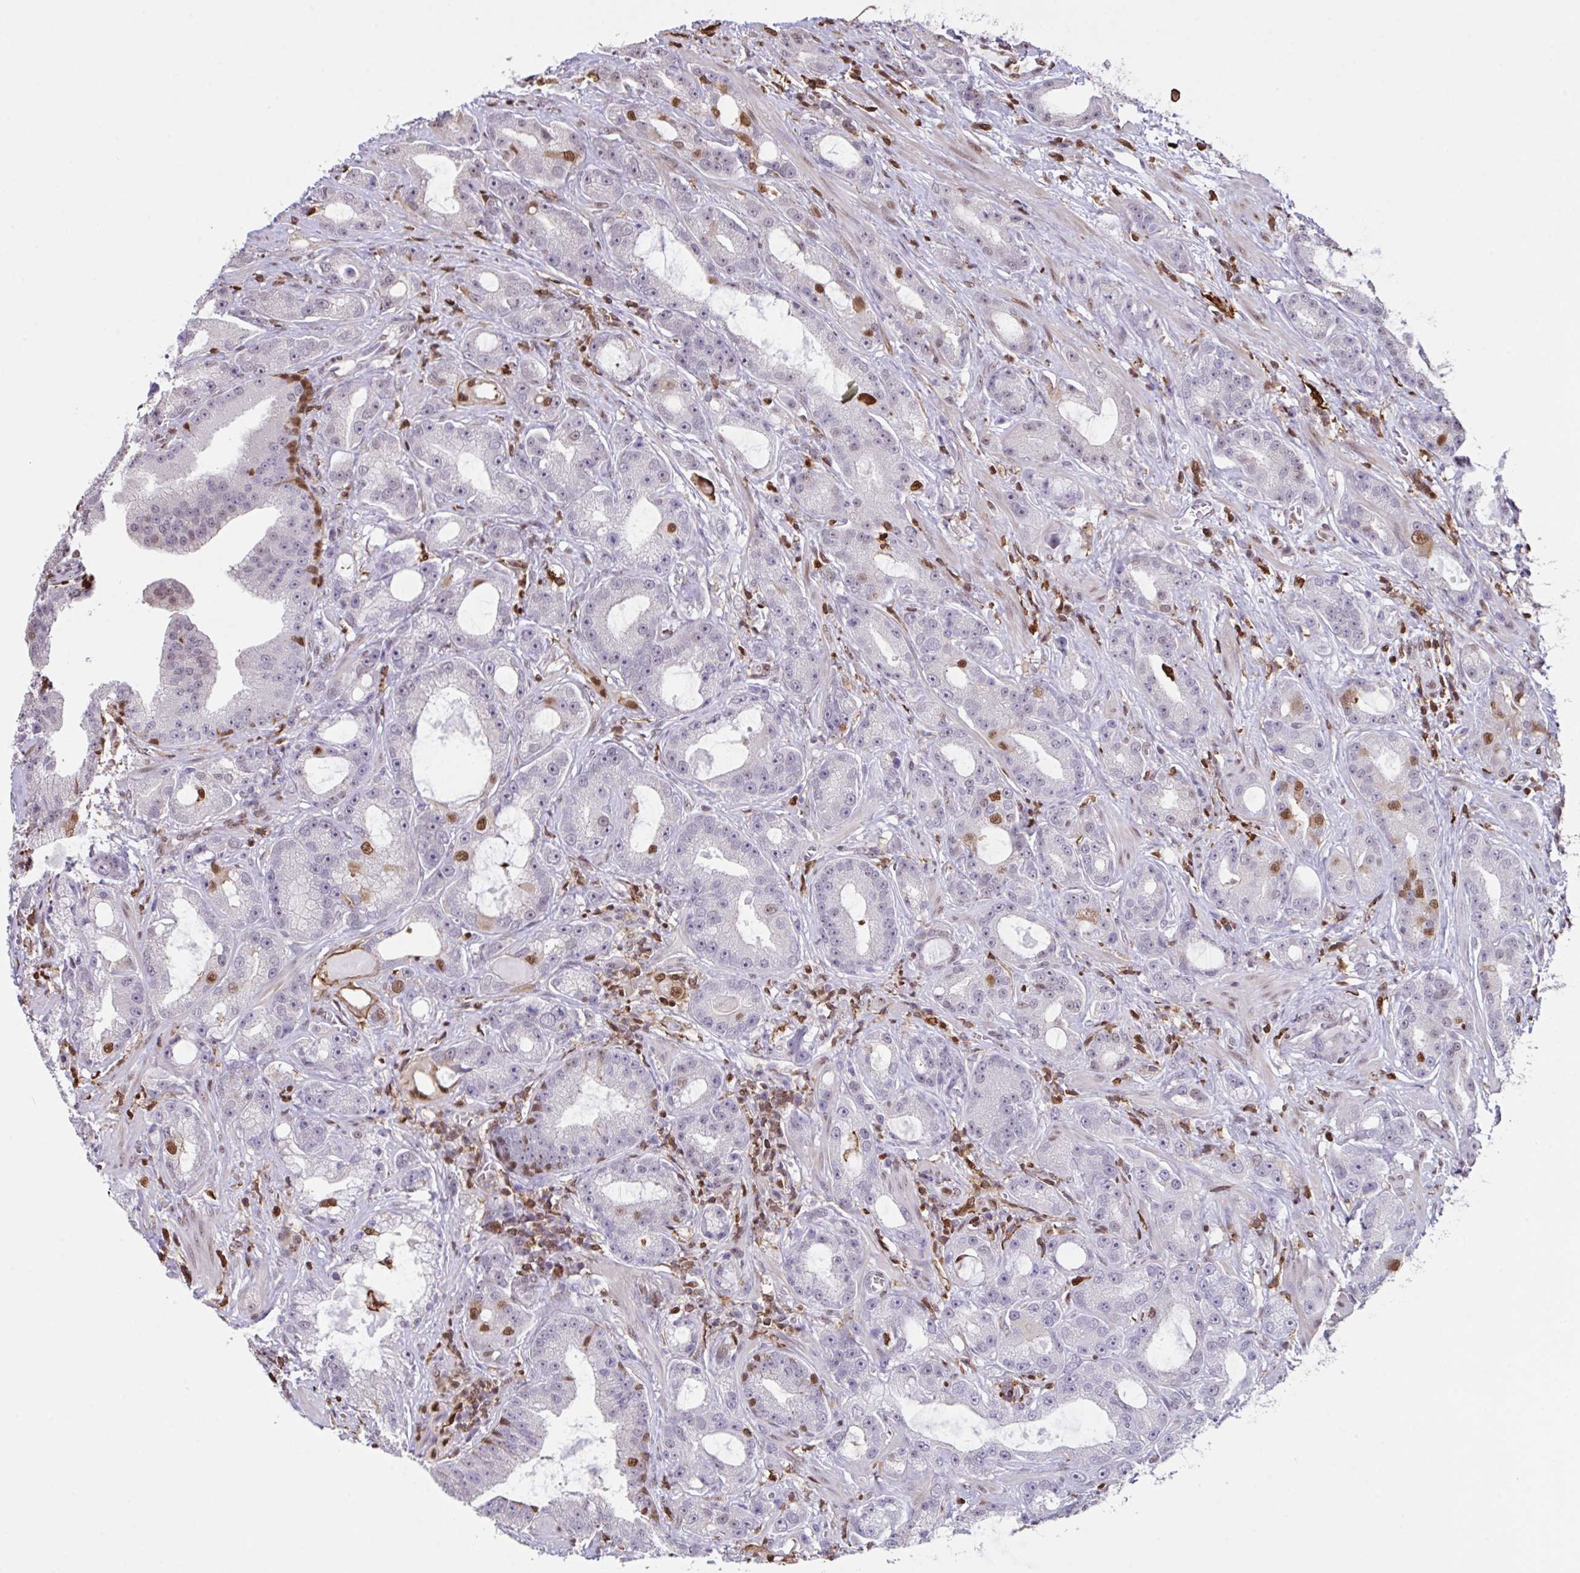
{"staining": {"intensity": "negative", "quantity": "none", "location": "none"}, "tissue": "prostate cancer", "cell_type": "Tumor cells", "image_type": "cancer", "snomed": [{"axis": "morphology", "description": "Adenocarcinoma, High grade"}, {"axis": "topography", "description": "Prostate"}], "caption": "Immunohistochemistry of prostate high-grade adenocarcinoma reveals no expression in tumor cells. (DAB IHC with hematoxylin counter stain).", "gene": "BTBD10", "patient": {"sex": "male", "age": 65}}